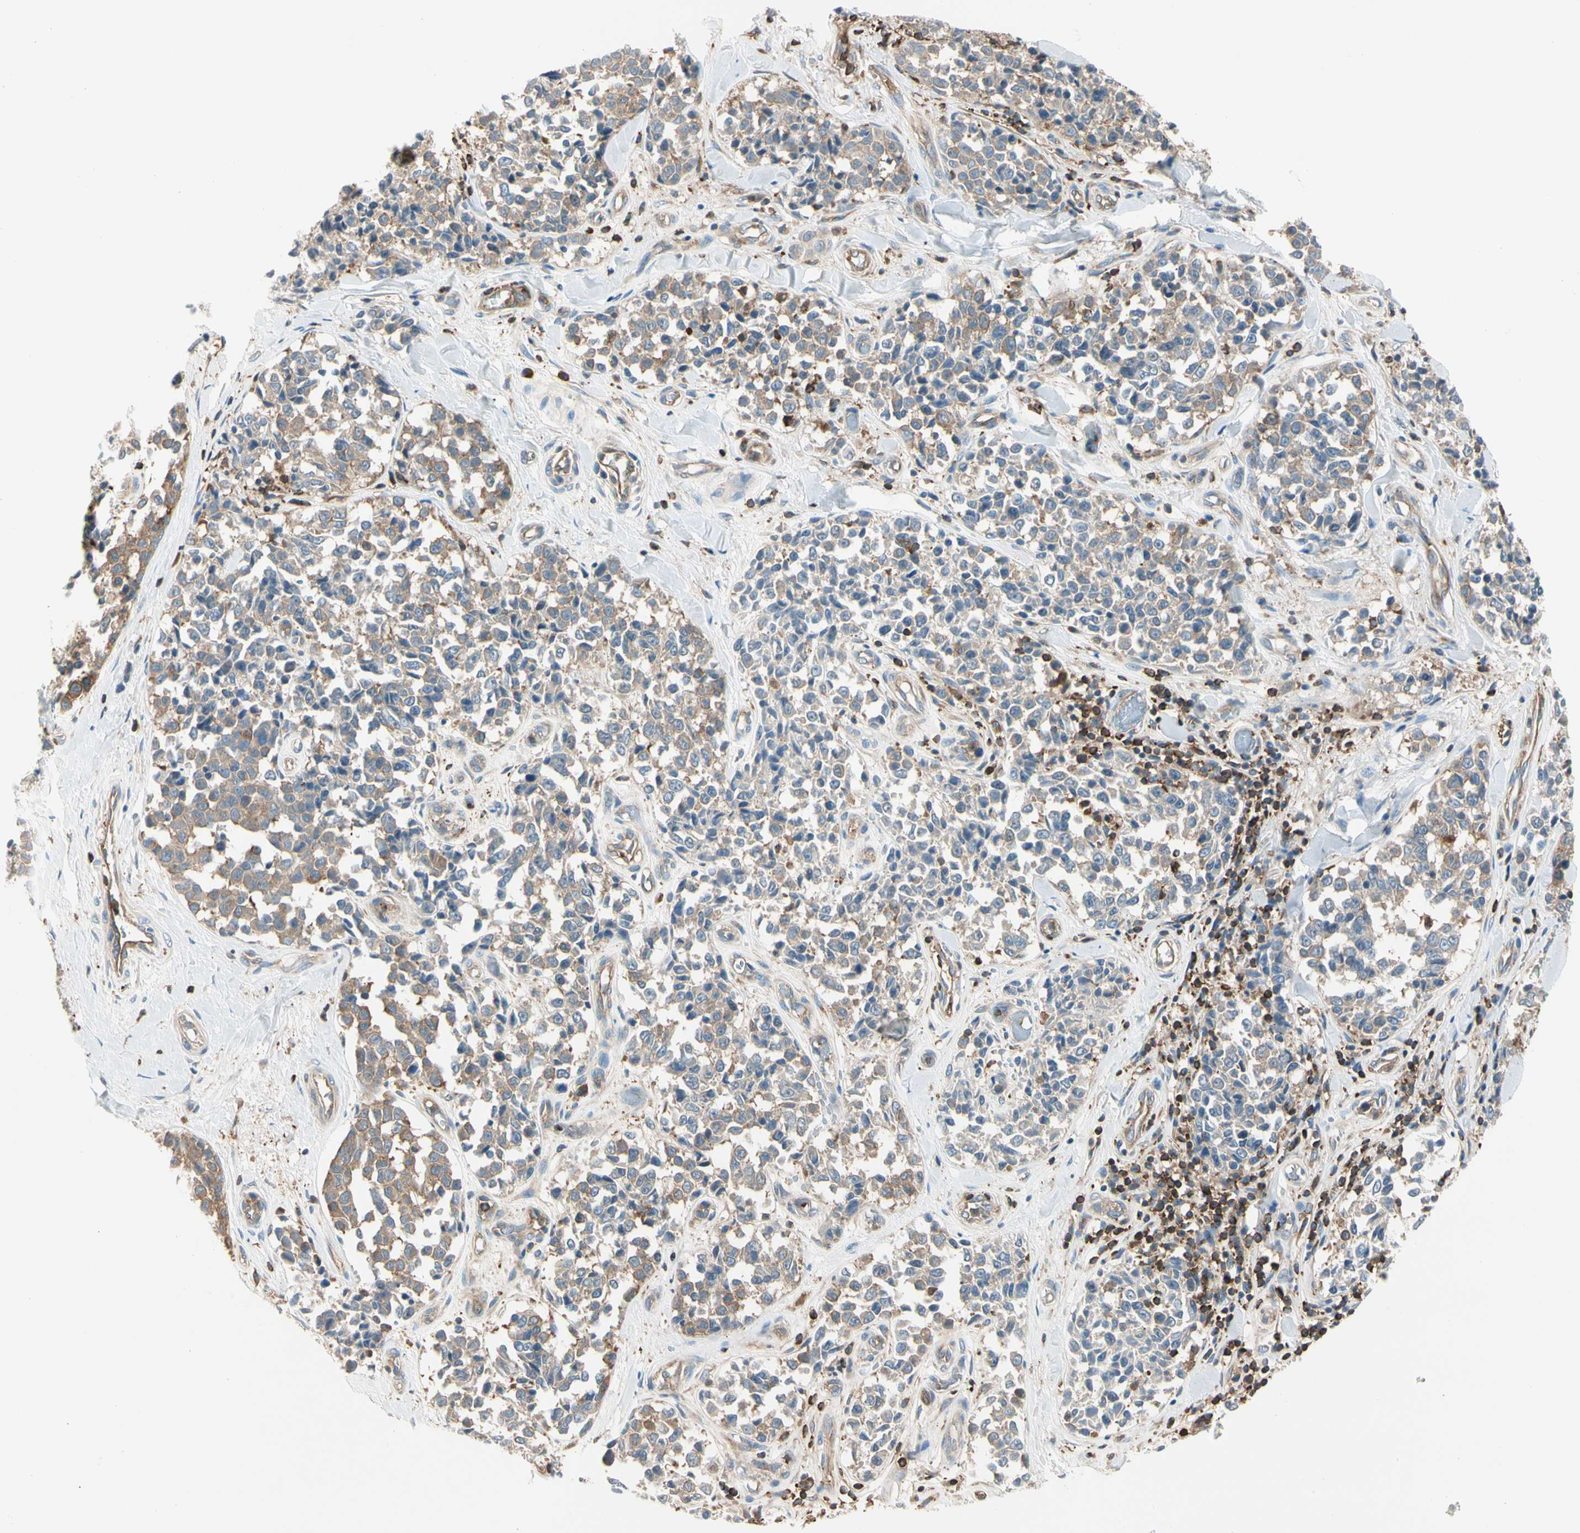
{"staining": {"intensity": "weak", "quantity": ">75%", "location": "cytoplasmic/membranous"}, "tissue": "melanoma", "cell_type": "Tumor cells", "image_type": "cancer", "snomed": [{"axis": "morphology", "description": "Malignant melanoma, NOS"}, {"axis": "topography", "description": "Skin"}], "caption": "The micrograph displays a brown stain indicating the presence of a protein in the cytoplasmic/membranous of tumor cells in melanoma. (Brightfield microscopy of DAB IHC at high magnification).", "gene": "CAPZA2", "patient": {"sex": "female", "age": 64}}